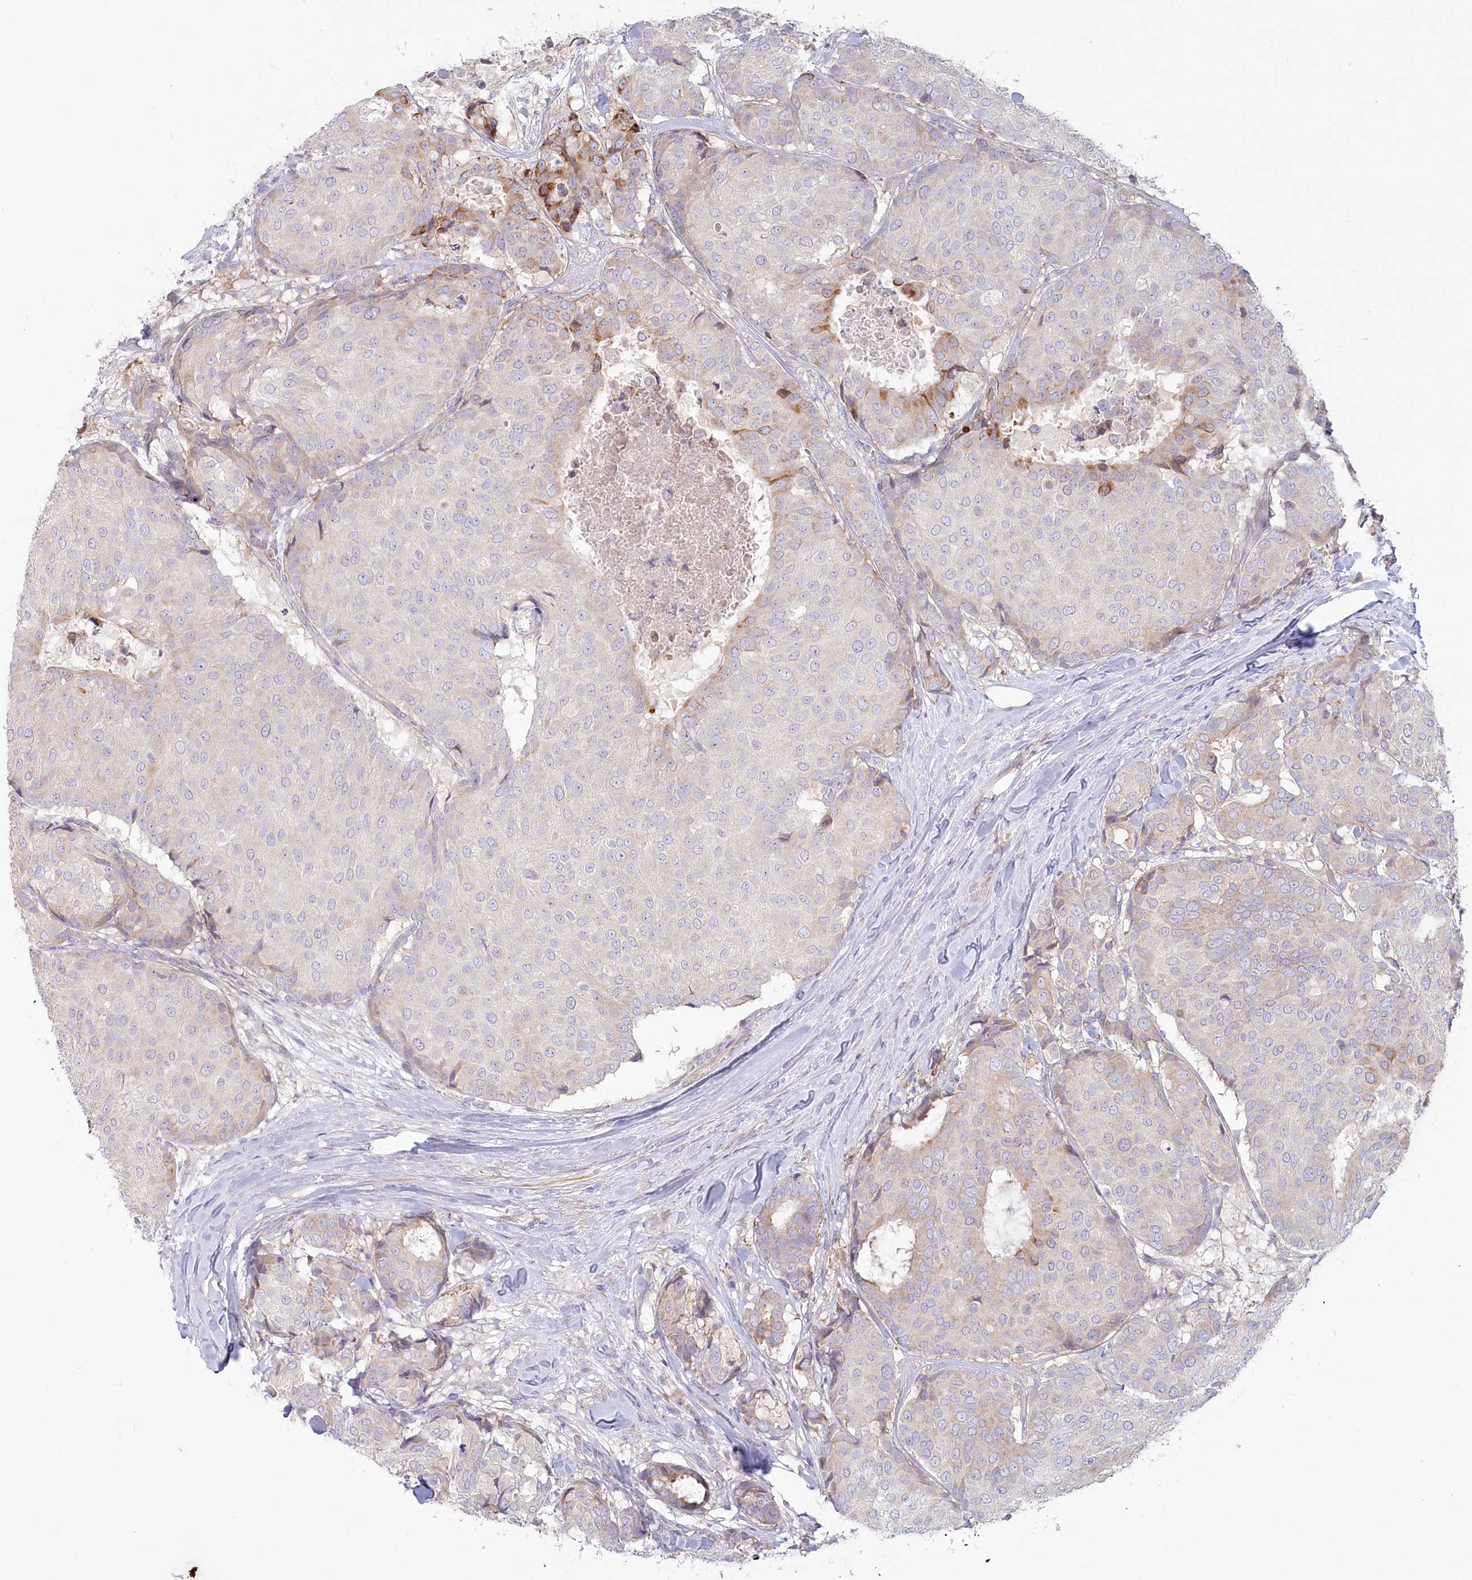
{"staining": {"intensity": "weak", "quantity": "<25%", "location": "cytoplasmic/membranous"}, "tissue": "breast cancer", "cell_type": "Tumor cells", "image_type": "cancer", "snomed": [{"axis": "morphology", "description": "Duct carcinoma"}, {"axis": "topography", "description": "Breast"}], "caption": "This photomicrograph is of intraductal carcinoma (breast) stained with IHC to label a protein in brown with the nuclei are counter-stained blue. There is no expression in tumor cells. The staining is performed using DAB brown chromogen with nuclei counter-stained in using hematoxylin.", "gene": "MTG1", "patient": {"sex": "female", "age": 75}}